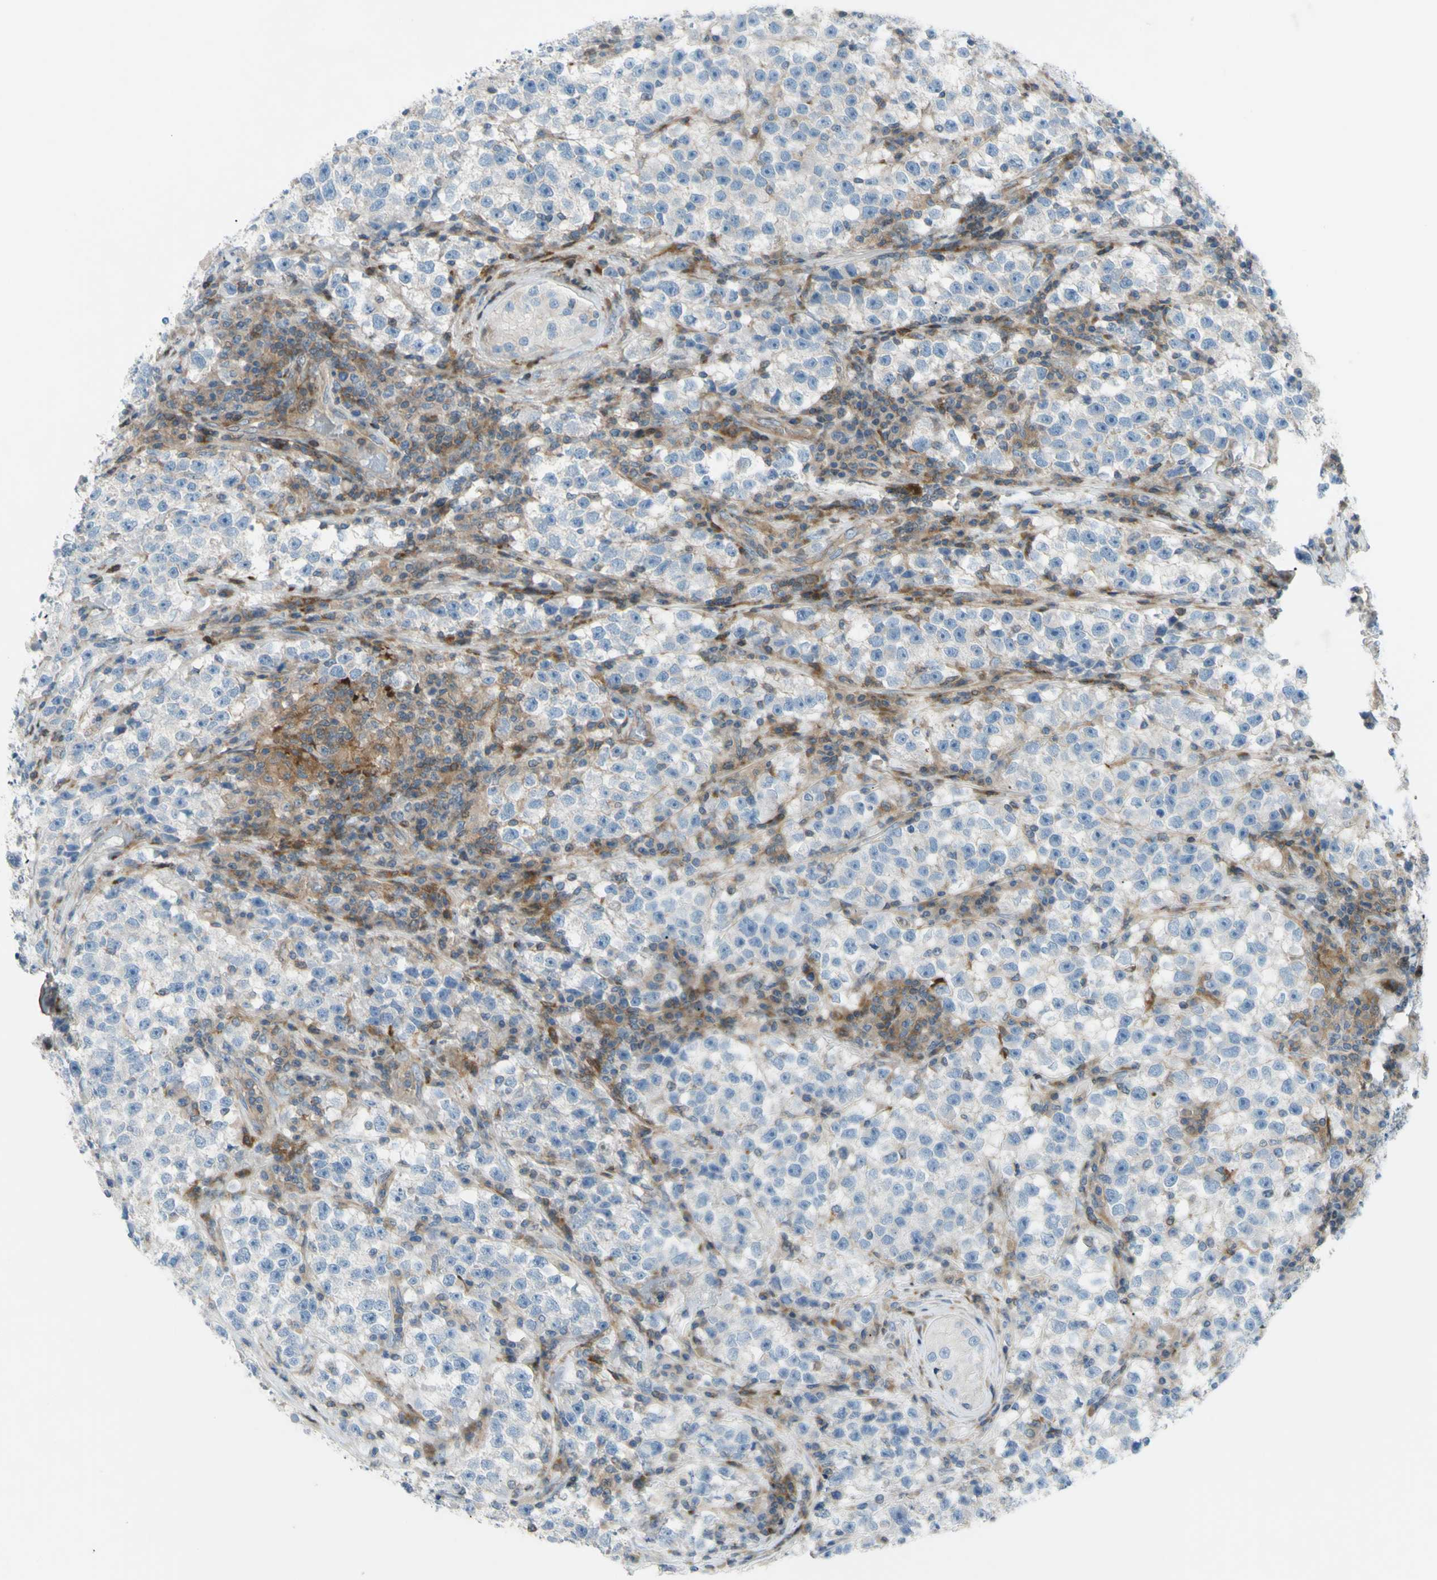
{"staining": {"intensity": "negative", "quantity": "none", "location": "none"}, "tissue": "testis cancer", "cell_type": "Tumor cells", "image_type": "cancer", "snomed": [{"axis": "morphology", "description": "Seminoma, NOS"}, {"axis": "topography", "description": "Testis"}], "caption": "The photomicrograph reveals no significant expression in tumor cells of testis cancer (seminoma).", "gene": "PAK2", "patient": {"sex": "male", "age": 22}}